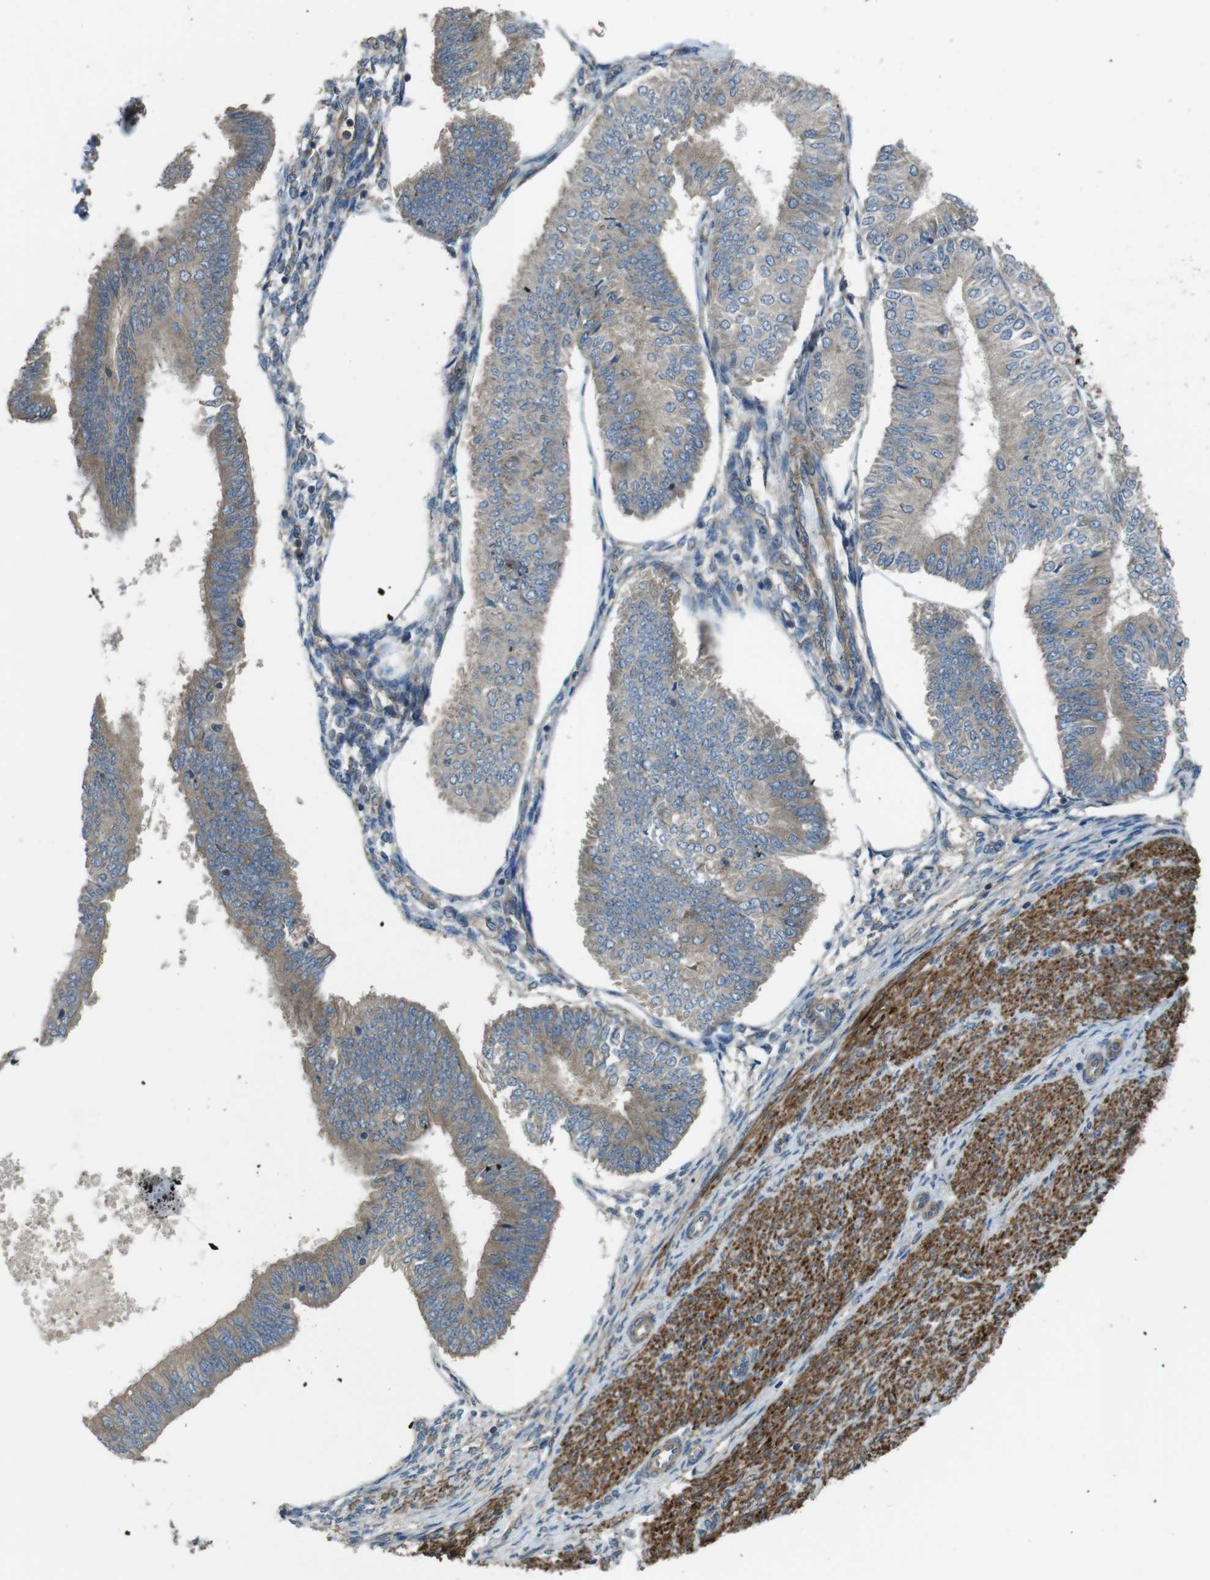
{"staining": {"intensity": "moderate", "quantity": "<25%", "location": "cytoplasmic/membranous"}, "tissue": "endometrial cancer", "cell_type": "Tumor cells", "image_type": "cancer", "snomed": [{"axis": "morphology", "description": "Adenocarcinoma, NOS"}, {"axis": "topography", "description": "Endometrium"}], "caption": "Immunohistochemistry (IHC) of human endometrial cancer (adenocarcinoma) exhibits low levels of moderate cytoplasmic/membranous positivity in about <25% of tumor cells. The protein is stained brown, and the nuclei are stained in blue (DAB (3,3'-diaminobenzidine) IHC with brightfield microscopy, high magnification).", "gene": "FUT2", "patient": {"sex": "female", "age": 58}}